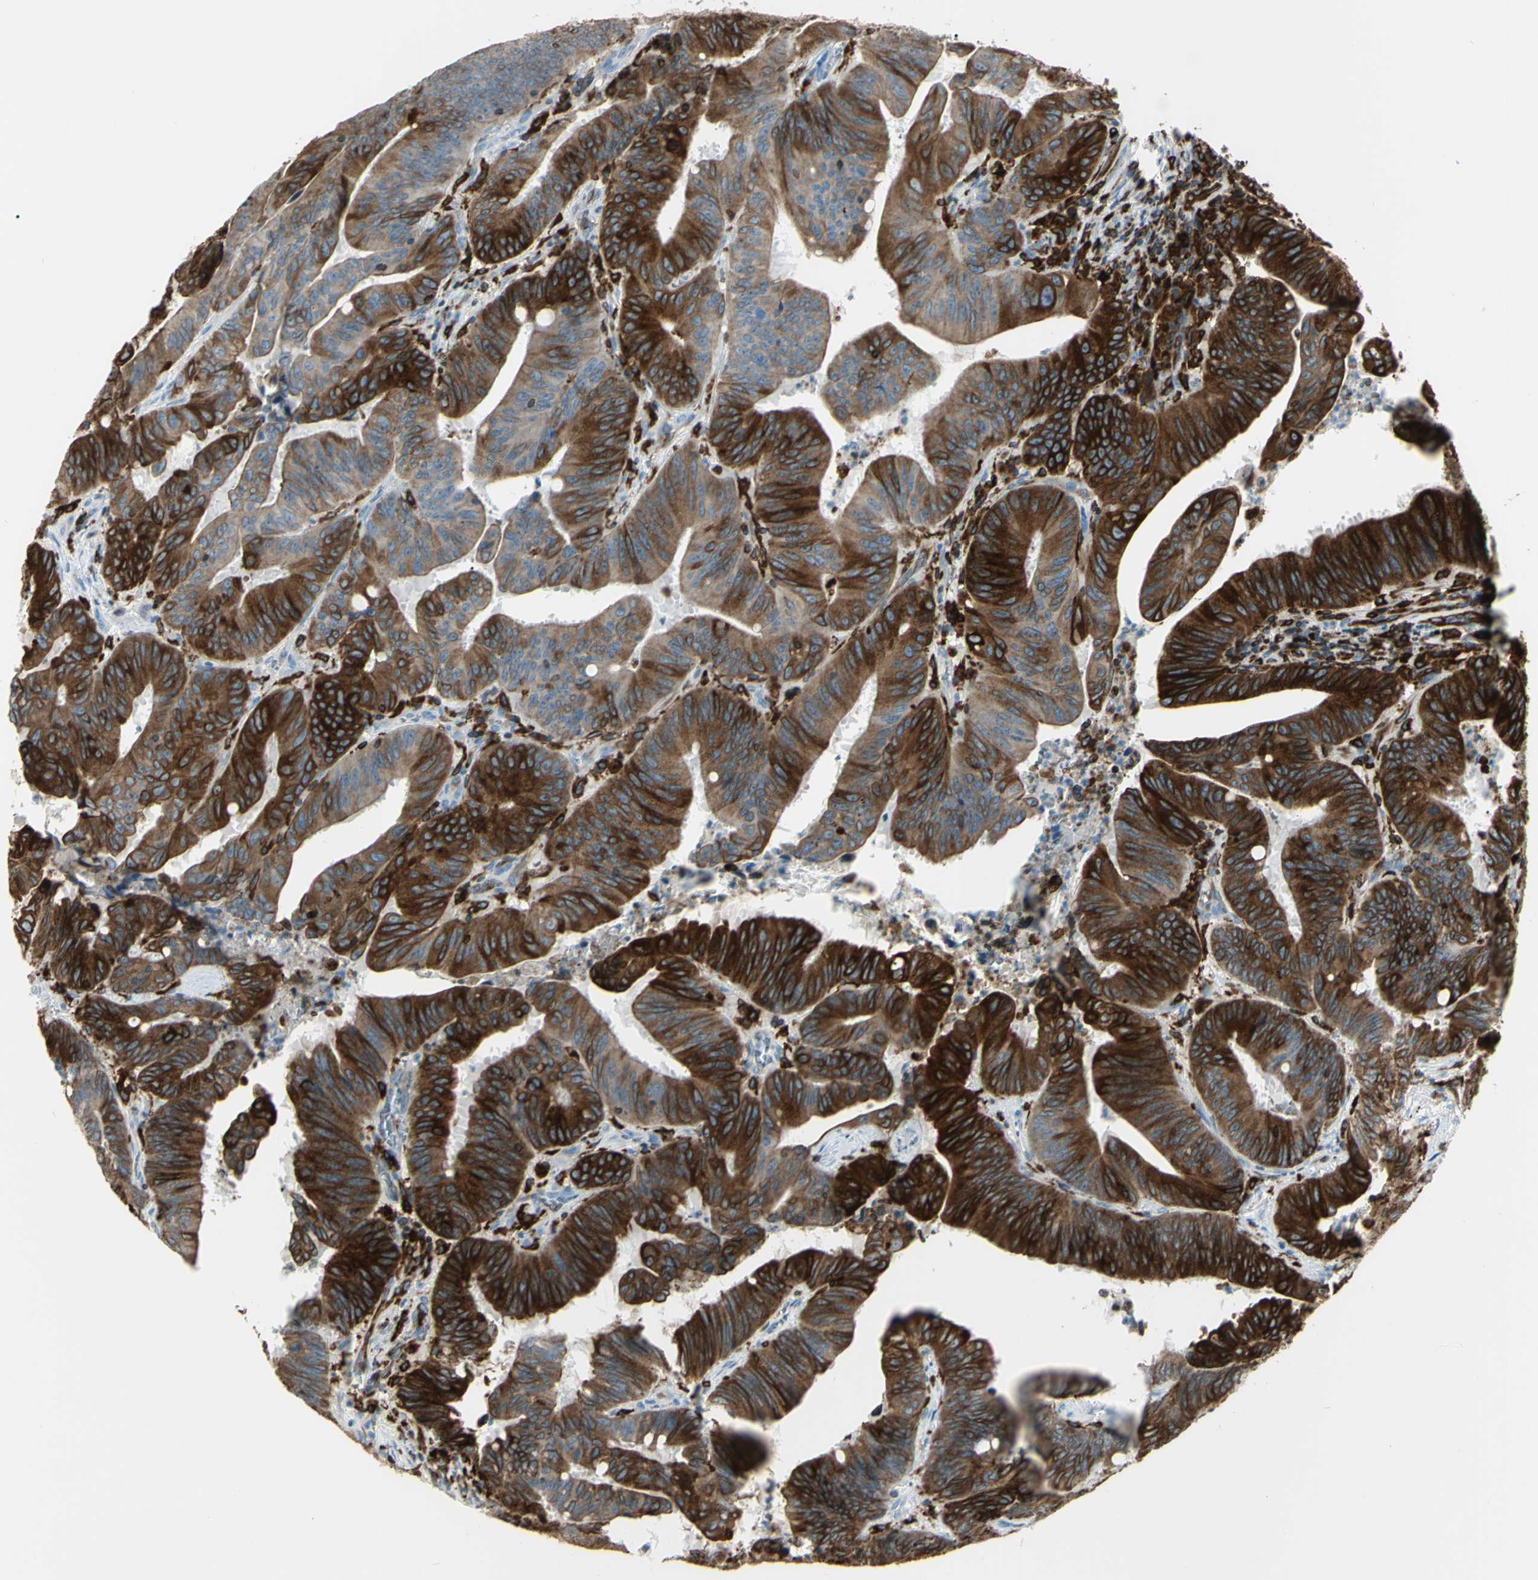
{"staining": {"intensity": "strong", "quantity": ">75%", "location": "cytoplasmic/membranous"}, "tissue": "colorectal cancer", "cell_type": "Tumor cells", "image_type": "cancer", "snomed": [{"axis": "morphology", "description": "Adenocarcinoma, NOS"}, {"axis": "topography", "description": "Colon"}], "caption": "This micrograph displays immunohistochemistry (IHC) staining of human colorectal cancer (adenocarcinoma), with high strong cytoplasmic/membranous positivity in approximately >75% of tumor cells.", "gene": "CD74", "patient": {"sex": "male", "age": 45}}